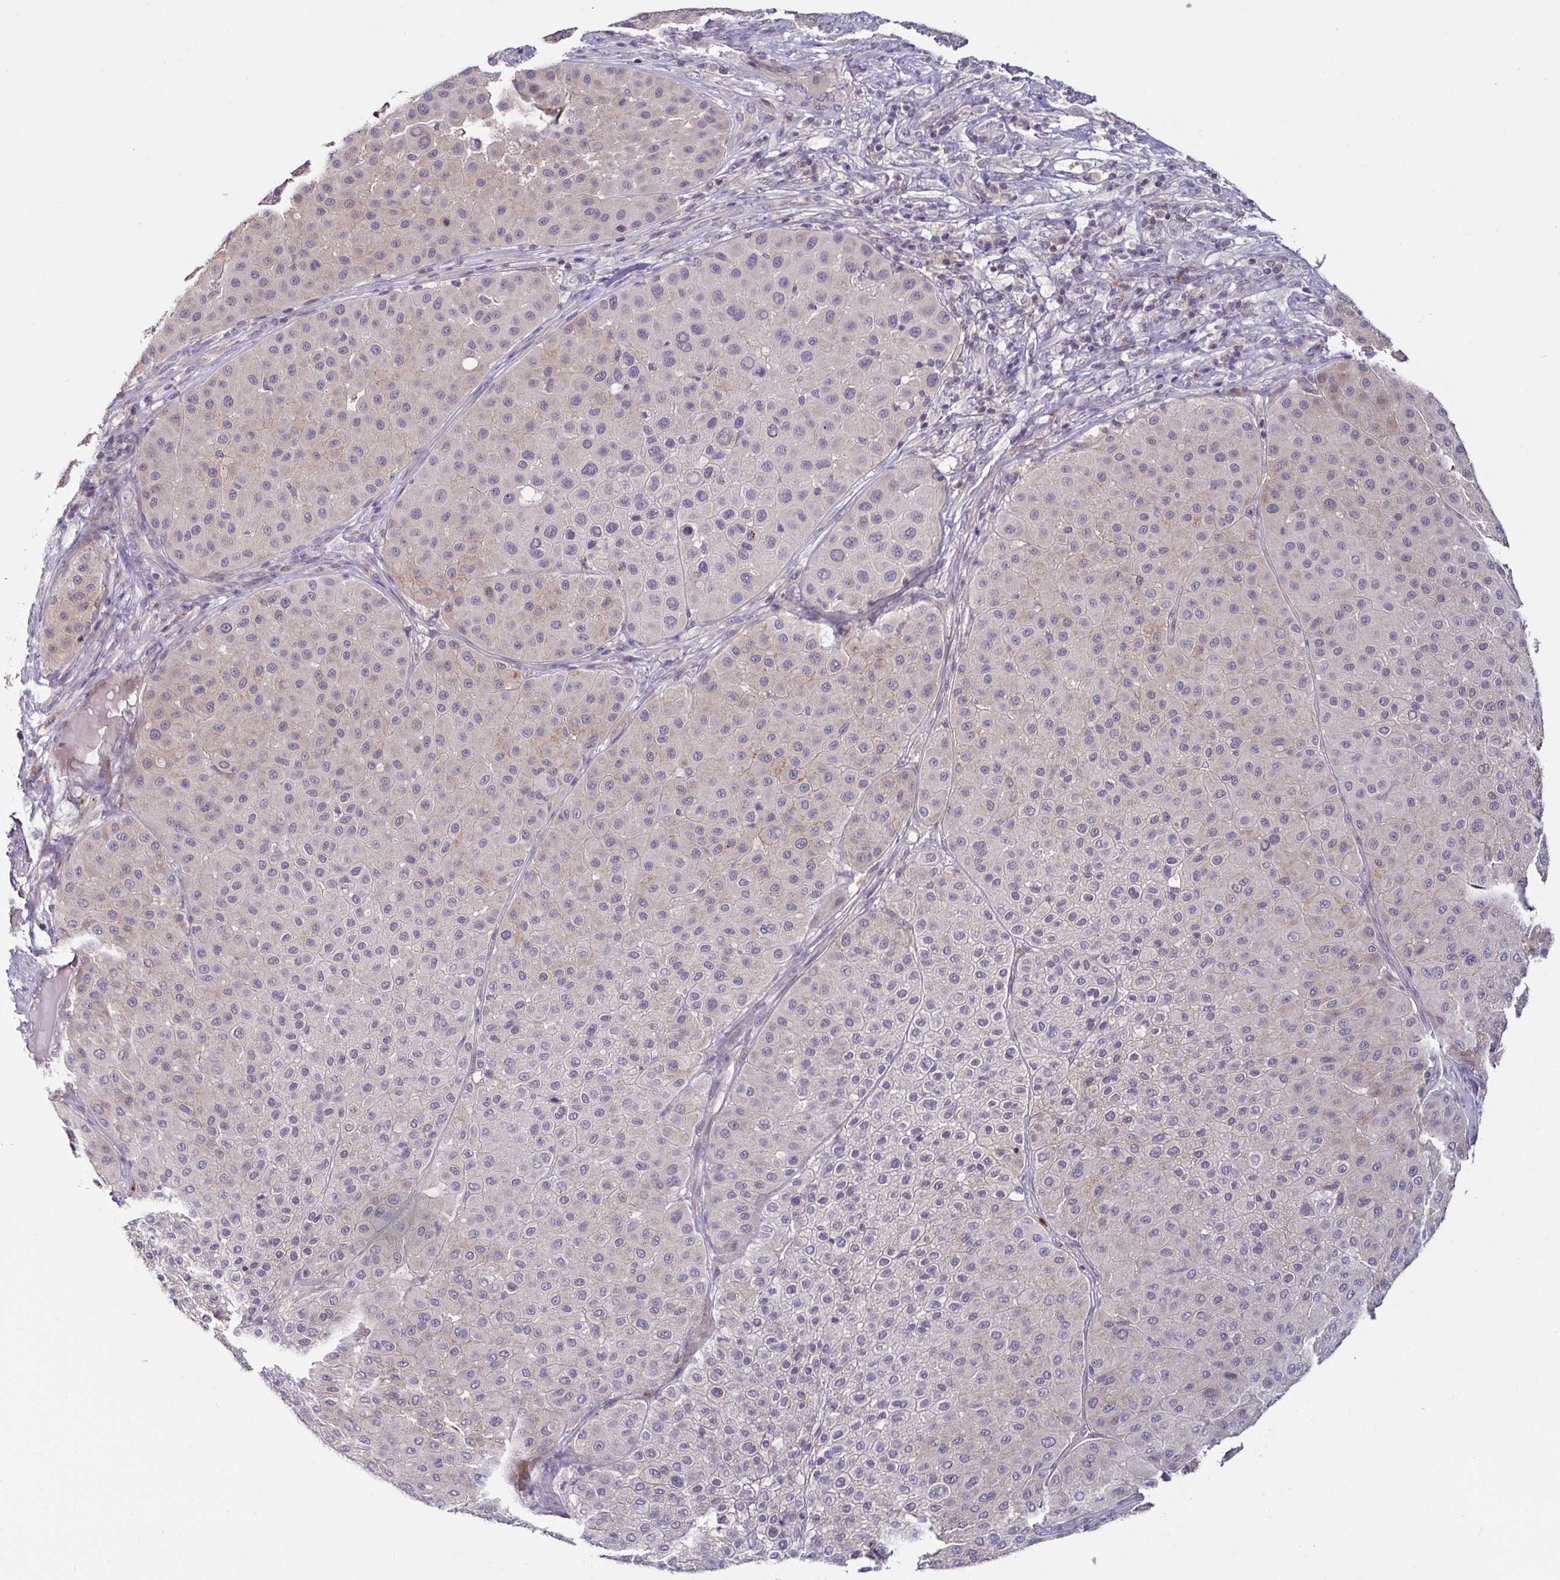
{"staining": {"intensity": "weak", "quantity": "<25%", "location": "cytoplasmic/membranous"}, "tissue": "melanoma", "cell_type": "Tumor cells", "image_type": "cancer", "snomed": [{"axis": "morphology", "description": "Malignant melanoma, Metastatic site"}, {"axis": "topography", "description": "Smooth muscle"}], "caption": "Immunohistochemical staining of malignant melanoma (metastatic site) exhibits no significant positivity in tumor cells.", "gene": "GSTM1", "patient": {"sex": "male", "age": 41}}